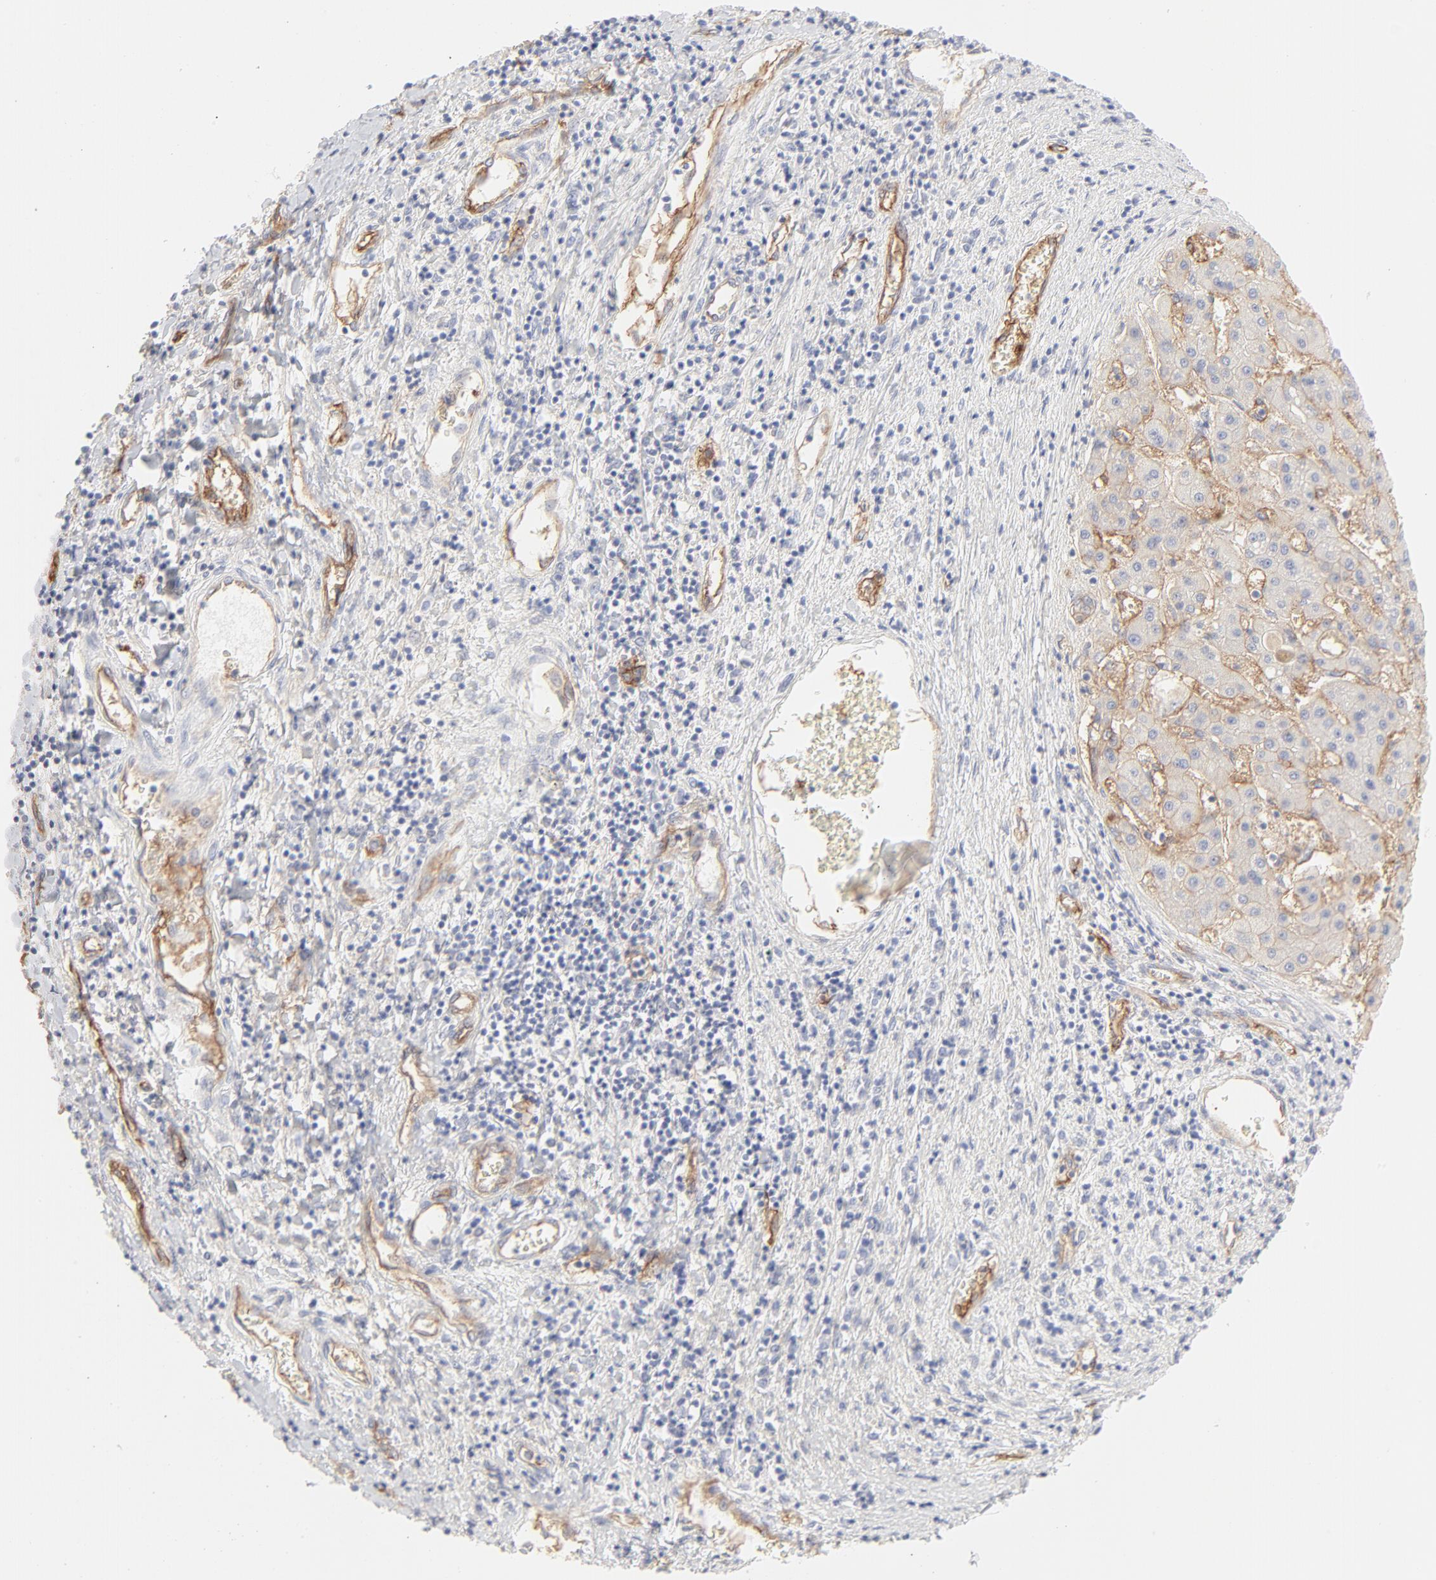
{"staining": {"intensity": "negative", "quantity": "none", "location": "none"}, "tissue": "liver cancer", "cell_type": "Tumor cells", "image_type": "cancer", "snomed": [{"axis": "morphology", "description": "Carcinoma, Hepatocellular, NOS"}, {"axis": "topography", "description": "Liver"}], "caption": "Immunohistochemical staining of hepatocellular carcinoma (liver) exhibits no significant staining in tumor cells.", "gene": "ITGA5", "patient": {"sex": "male", "age": 24}}